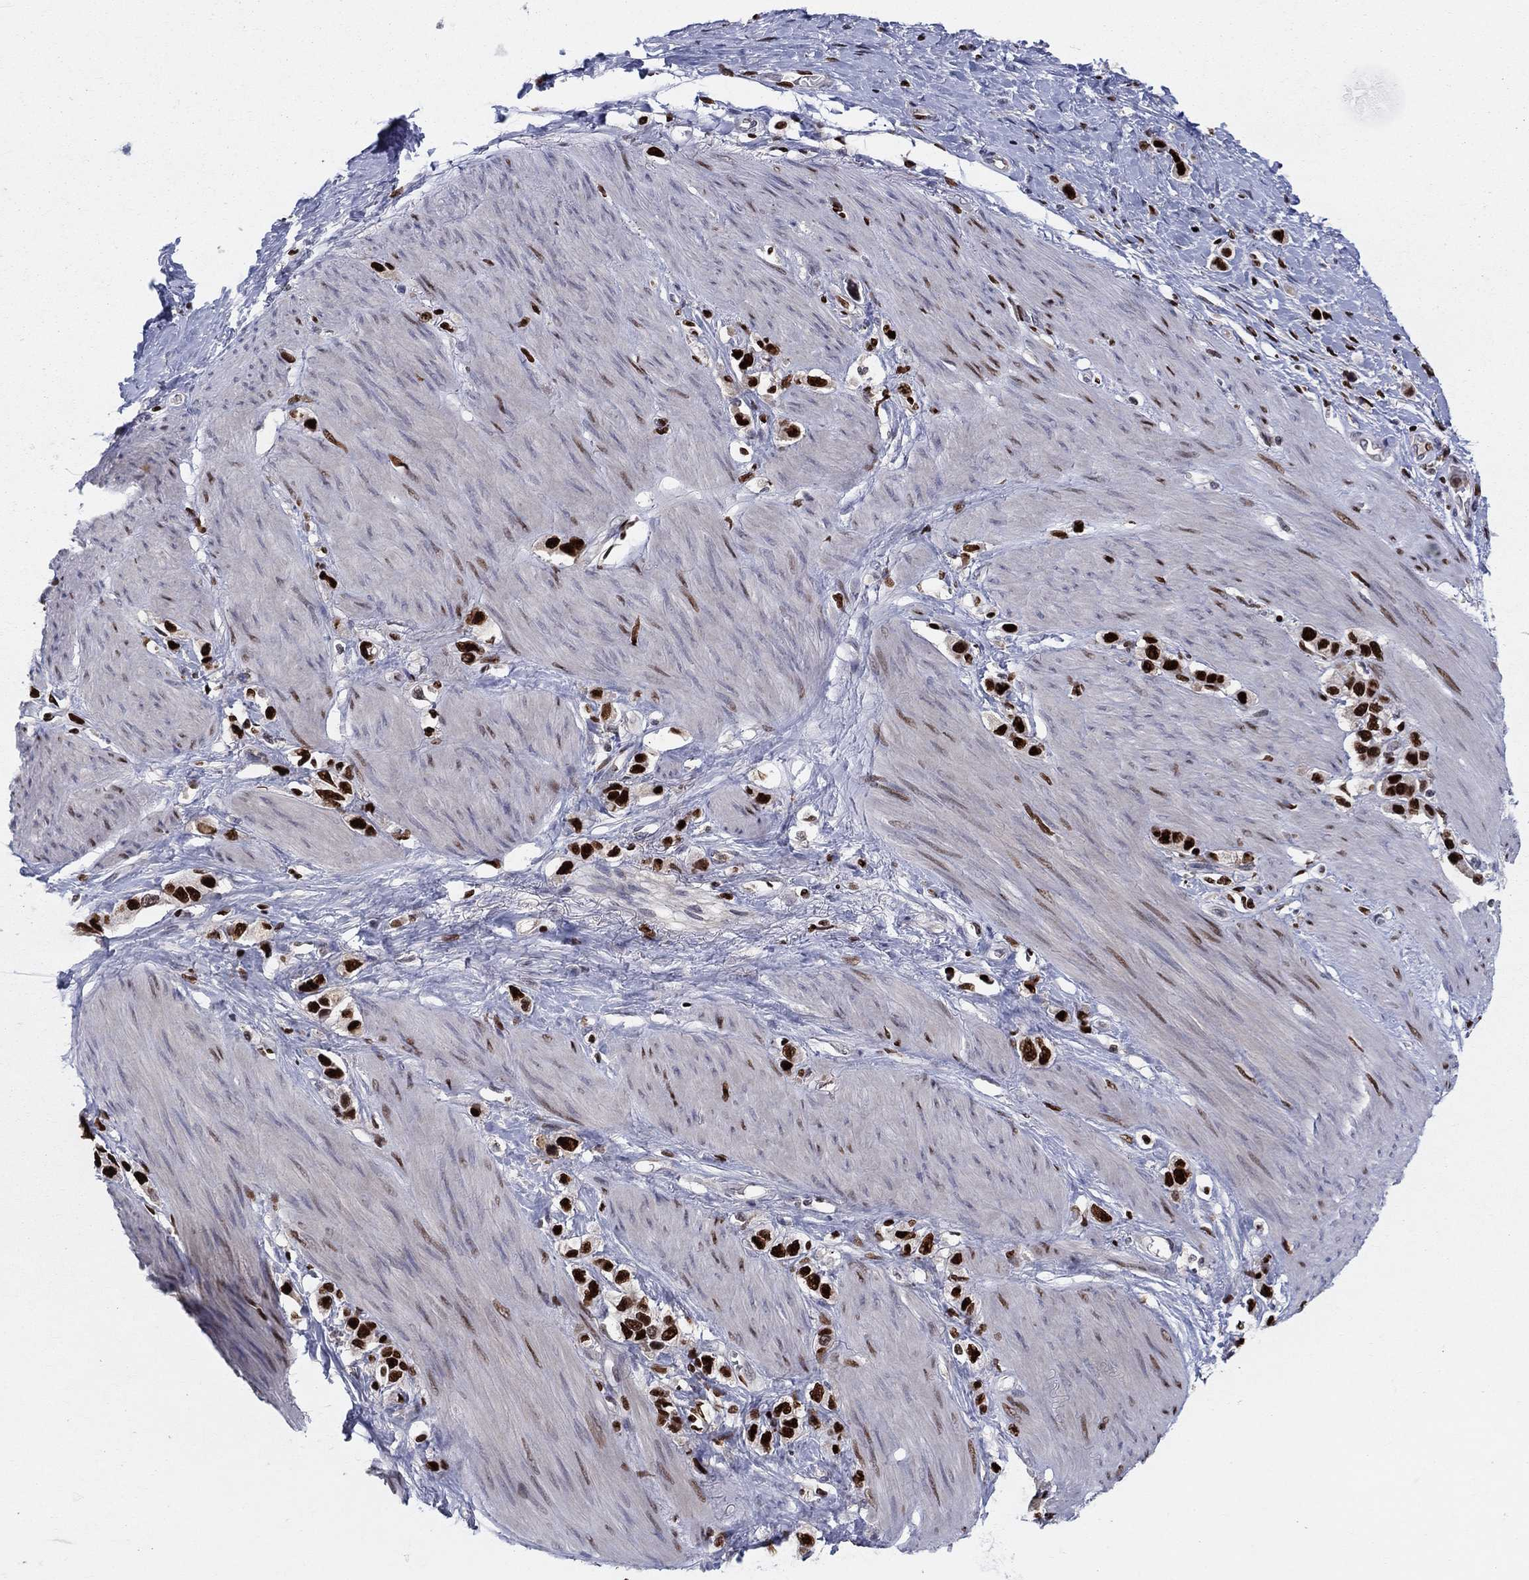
{"staining": {"intensity": "strong", "quantity": ">75%", "location": "nuclear"}, "tissue": "stomach cancer", "cell_type": "Tumor cells", "image_type": "cancer", "snomed": [{"axis": "morphology", "description": "Normal tissue, NOS"}, {"axis": "morphology", "description": "Adenocarcinoma, NOS"}, {"axis": "morphology", "description": "Adenocarcinoma, High grade"}, {"axis": "topography", "description": "Stomach, upper"}, {"axis": "topography", "description": "Stomach"}], "caption": "Immunohistochemistry (IHC) of stomach adenocarcinoma reveals high levels of strong nuclear staining in about >75% of tumor cells.", "gene": "ZNHIT3", "patient": {"sex": "female", "age": 65}}